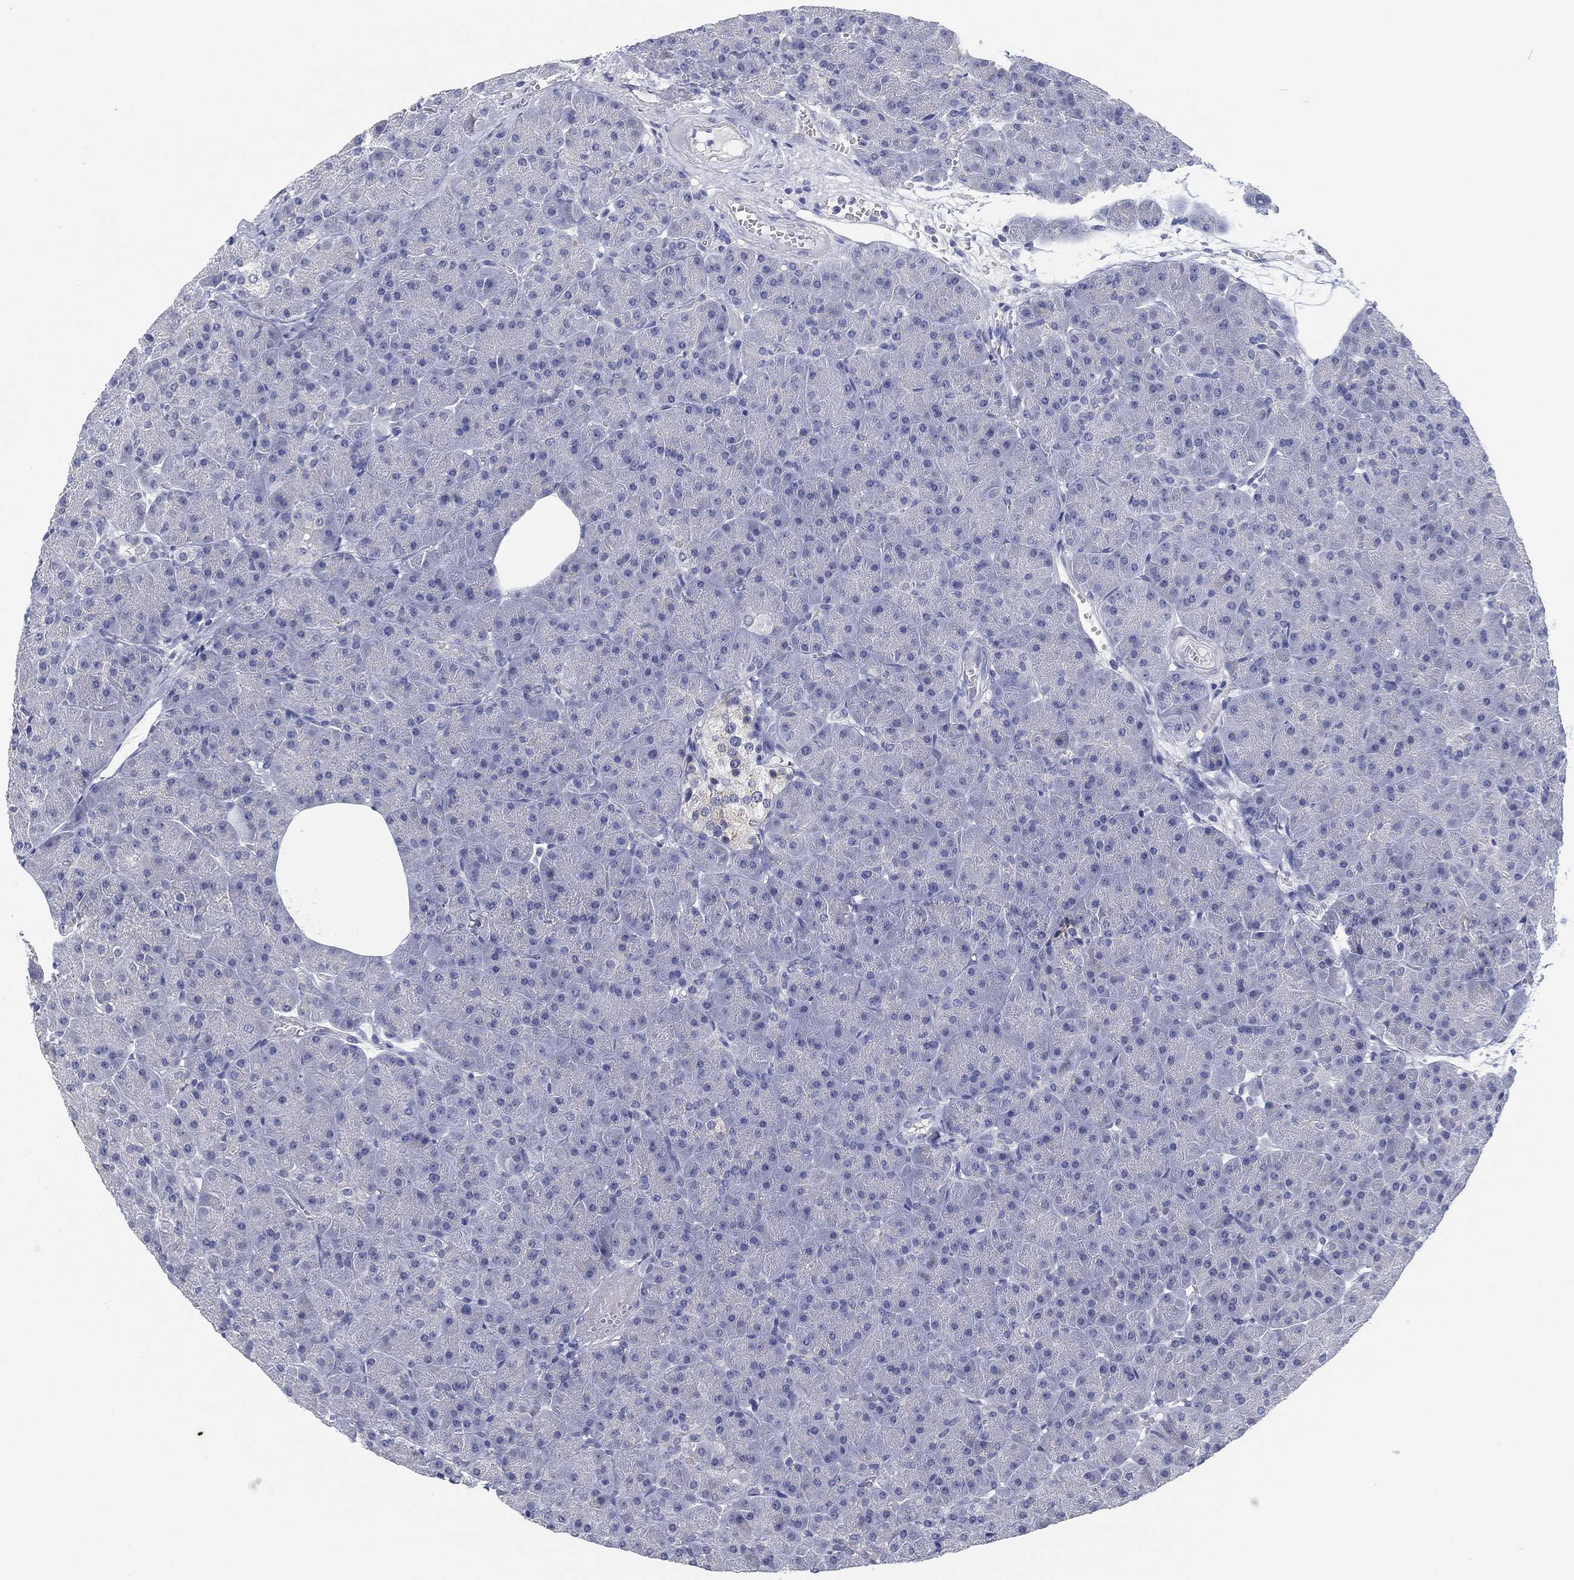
{"staining": {"intensity": "negative", "quantity": "none", "location": "none"}, "tissue": "pancreas", "cell_type": "Exocrine glandular cells", "image_type": "normal", "snomed": [{"axis": "morphology", "description": "Normal tissue, NOS"}, {"axis": "topography", "description": "Pancreas"}], "caption": "This is a photomicrograph of immunohistochemistry staining of normal pancreas, which shows no expression in exocrine glandular cells.", "gene": "CLUL1", "patient": {"sex": "male", "age": 61}}